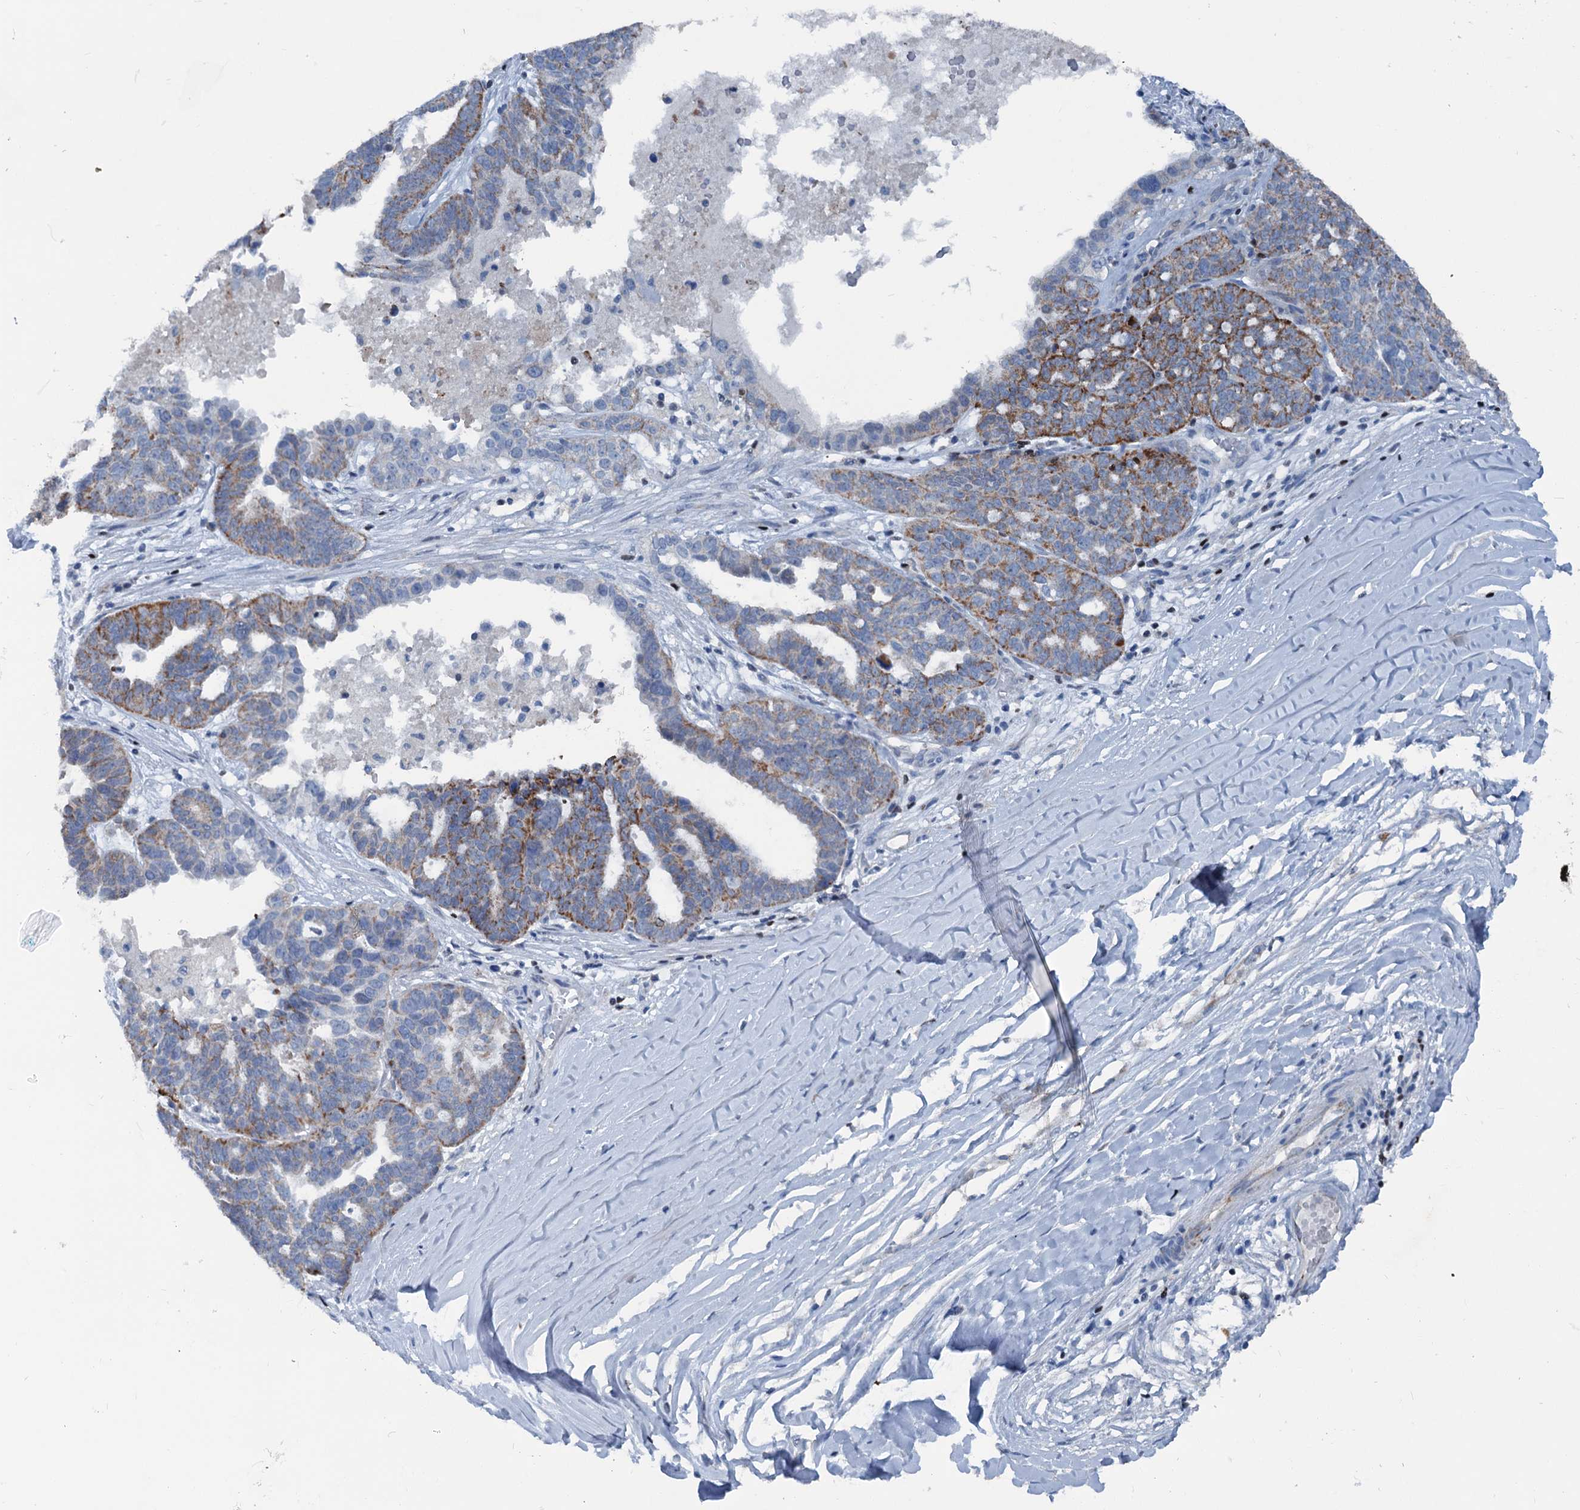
{"staining": {"intensity": "moderate", "quantity": "25%-75%", "location": "cytoplasmic/membranous"}, "tissue": "ovarian cancer", "cell_type": "Tumor cells", "image_type": "cancer", "snomed": [{"axis": "morphology", "description": "Cystadenocarcinoma, serous, NOS"}, {"axis": "topography", "description": "Ovary"}], "caption": "Protein analysis of ovarian serous cystadenocarcinoma tissue exhibits moderate cytoplasmic/membranous expression in approximately 25%-75% of tumor cells.", "gene": "ELP4", "patient": {"sex": "female", "age": 59}}